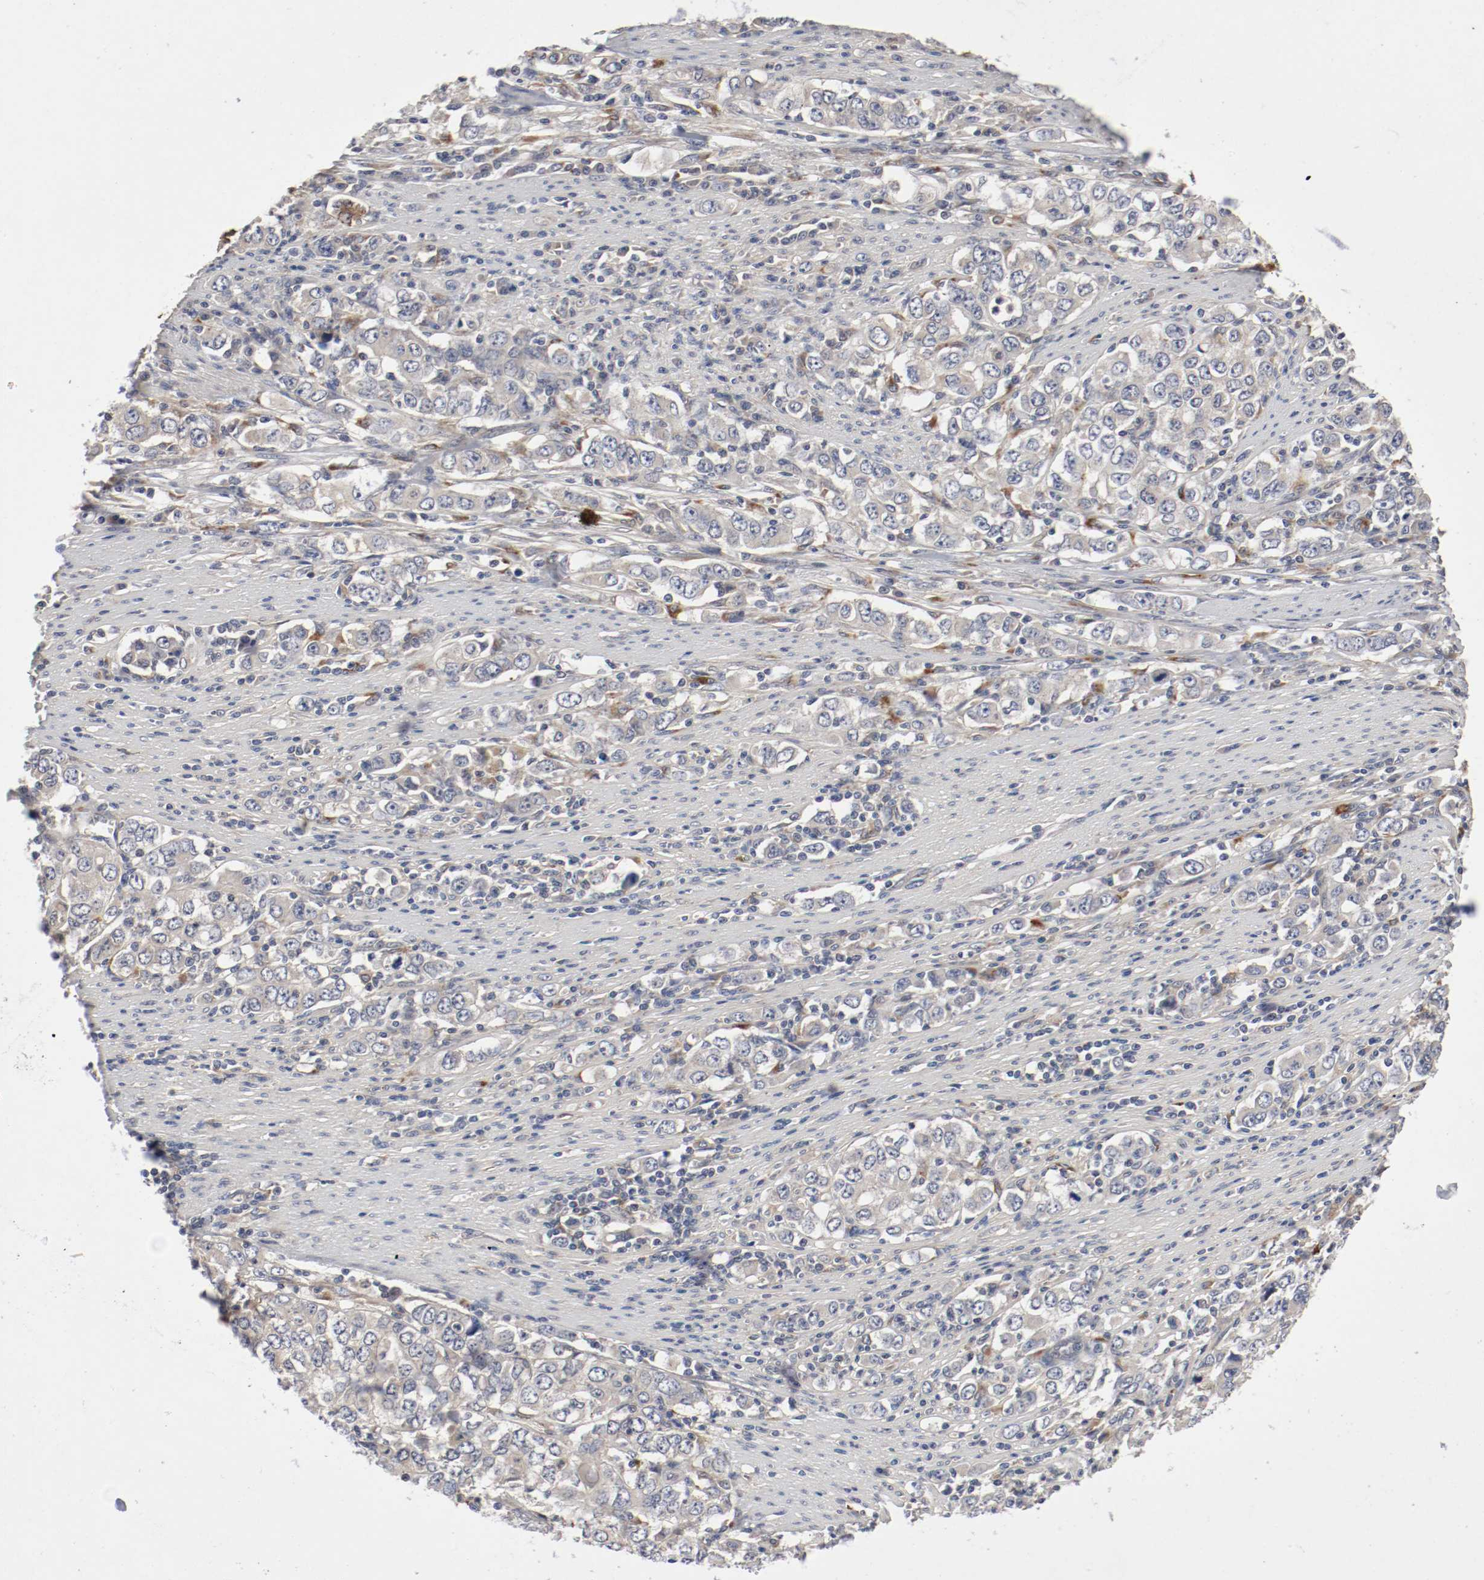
{"staining": {"intensity": "weak", "quantity": "25%-75%", "location": "cytoplasmic/membranous"}, "tissue": "stomach cancer", "cell_type": "Tumor cells", "image_type": "cancer", "snomed": [{"axis": "morphology", "description": "Adenocarcinoma, NOS"}, {"axis": "topography", "description": "Stomach, lower"}], "caption": "Tumor cells reveal low levels of weak cytoplasmic/membranous expression in about 25%-75% of cells in human stomach adenocarcinoma.", "gene": "REN", "patient": {"sex": "female", "age": 72}}